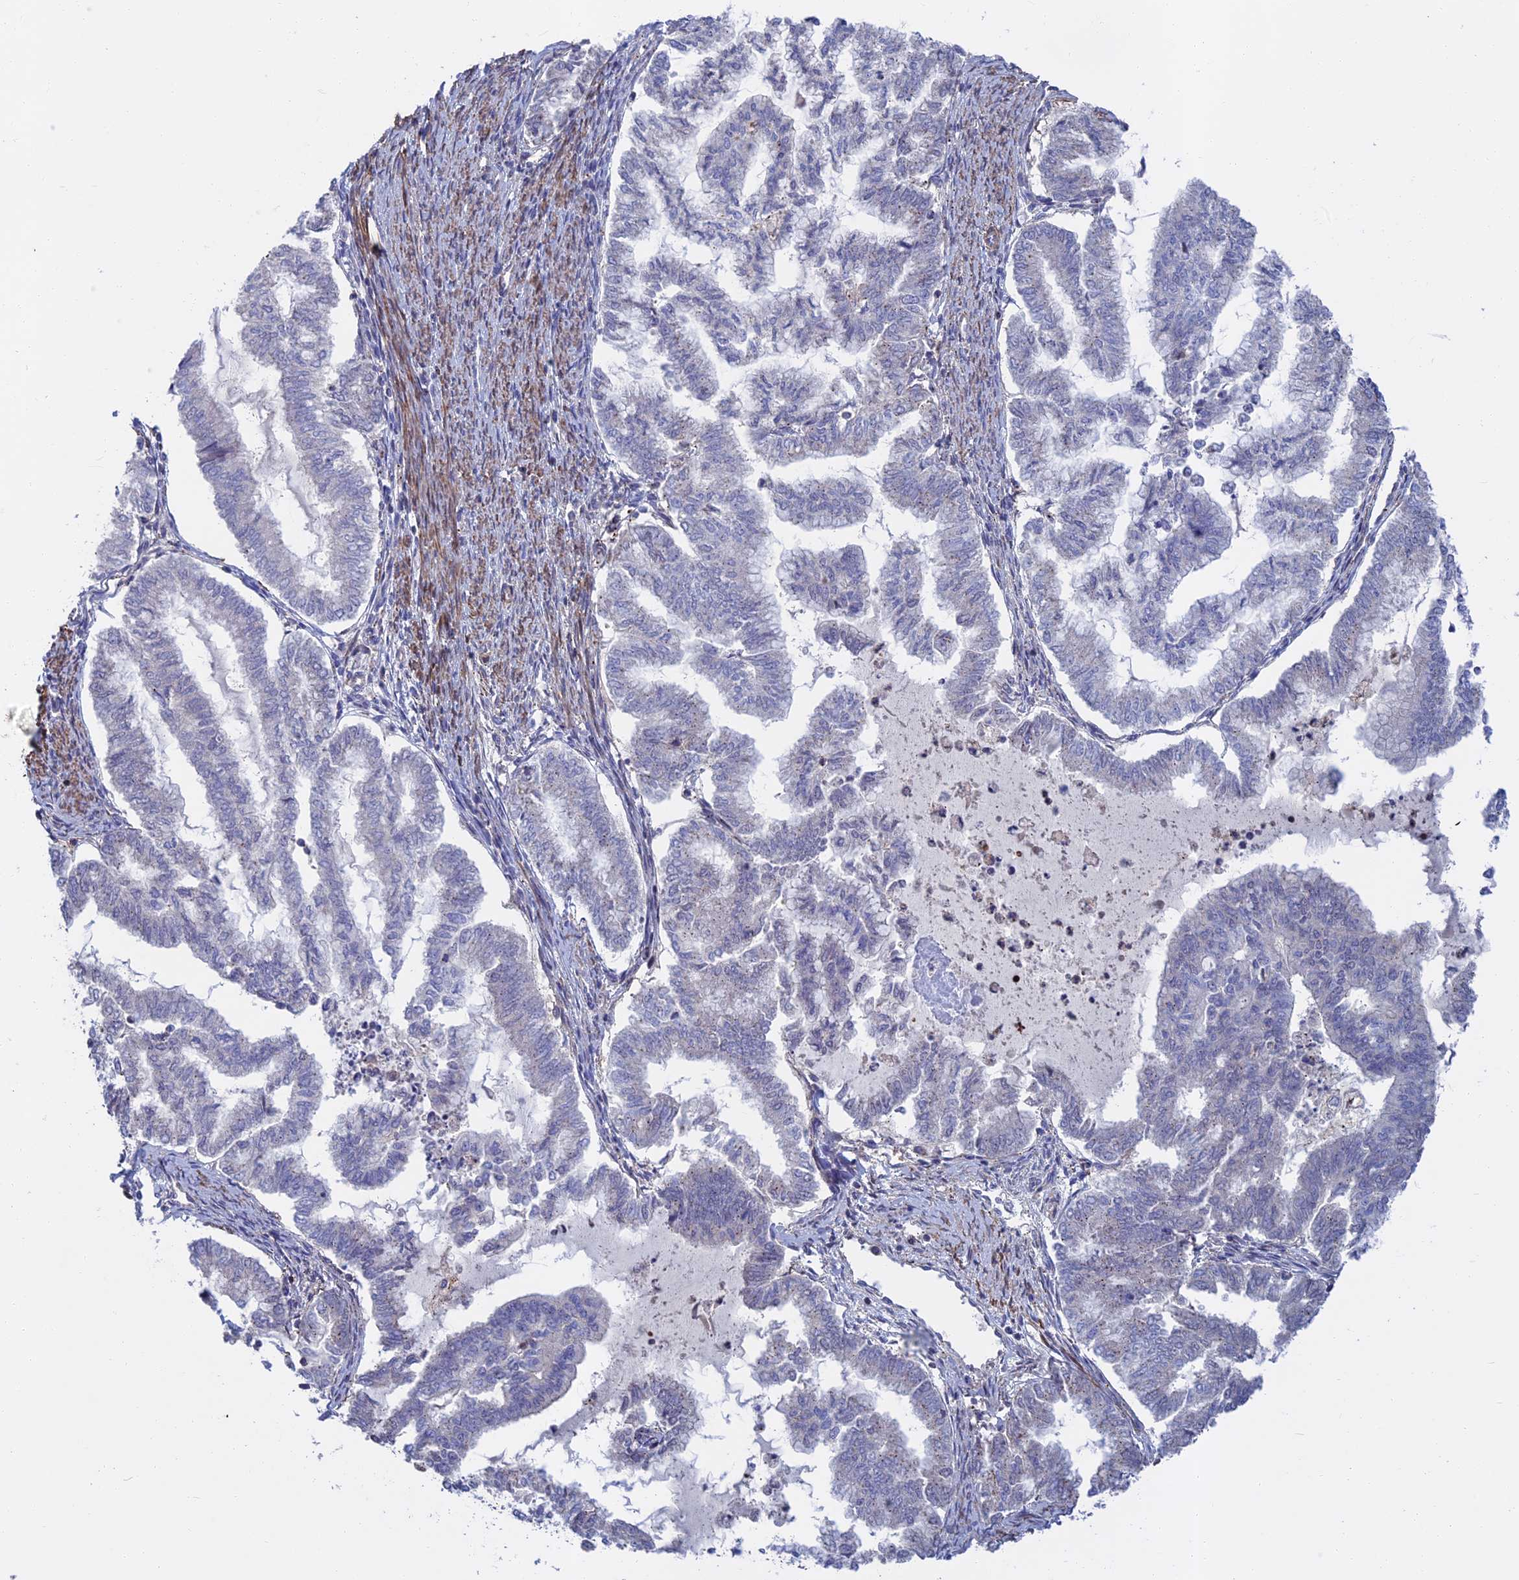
{"staining": {"intensity": "negative", "quantity": "none", "location": "none"}, "tissue": "endometrial cancer", "cell_type": "Tumor cells", "image_type": "cancer", "snomed": [{"axis": "morphology", "description": "Adenocarcinoma, NOS"}, {"axis": "topography", "description": "Endometrium"}], "caption": "This image is of adenocarcinoma (endometrial) stained with IHC to label a protein in brown with the nuclei are counter-stained blue. There is no positivity in tumor cells. (DAB IHC visualized using brightfield microscopy, high magnification).", "gene": "LYPD5", "patient": {"sex": "female", "age": 79}}